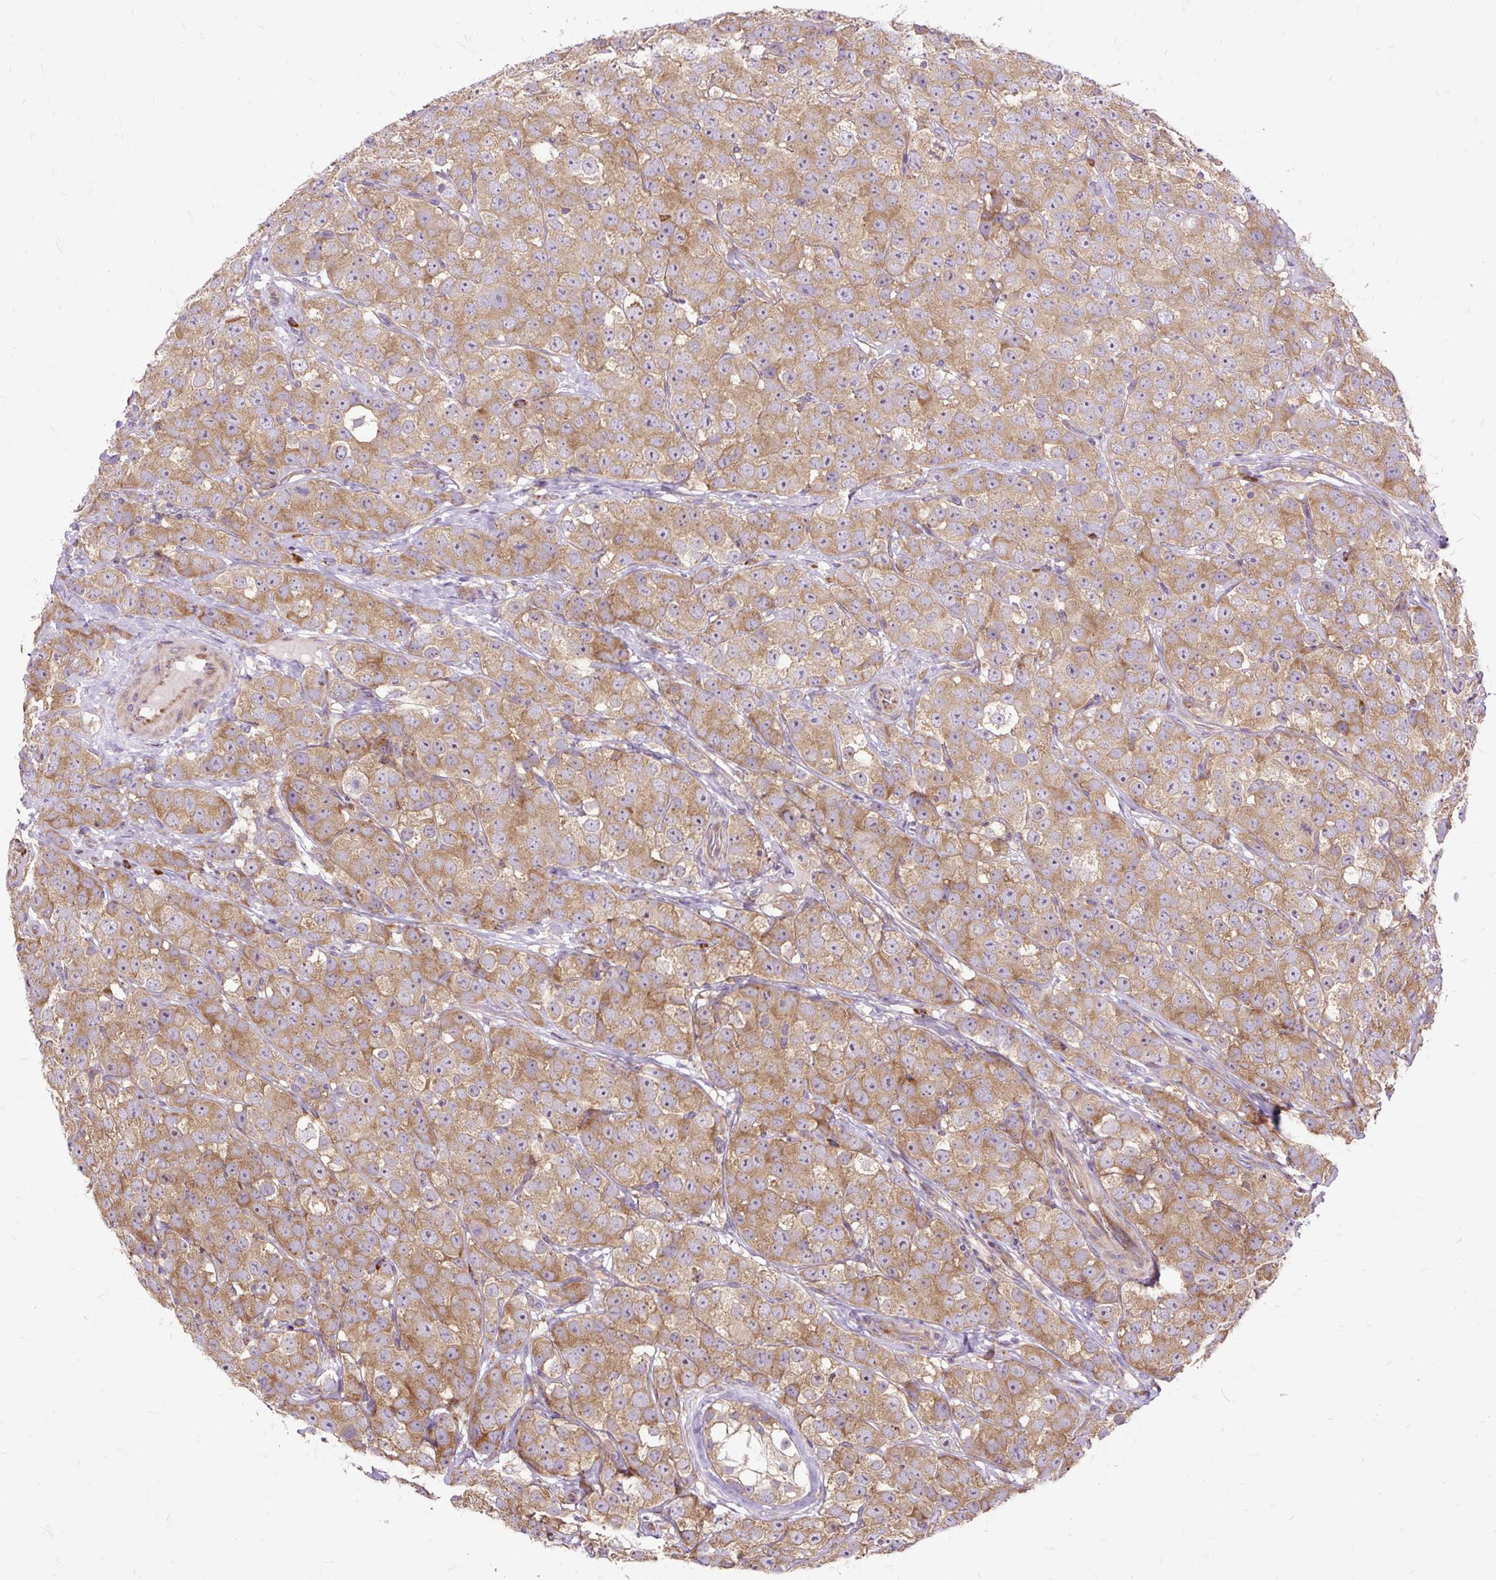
{"staining": {"intensity": "moderate", "quantity": ">75%", "location": "cytoplasmic/membranous"}, "tissue": "testis cancer", "cell_type": "Tumor cells", "image_type": "cancer", "snomed": [{"axis": "morphology", "description": "Seminoma, NOS"}, {"axis": "topography", "description": "Testis"}], "caption": "A photomicrograph of testis cancer stained for a protein exhibits moderate cytoplasmic/membranous brown staining in tumor cells. Nuclei are stained in blue.", "gene": "RPS5", "patient": {"sex": "male", "age": 28}}